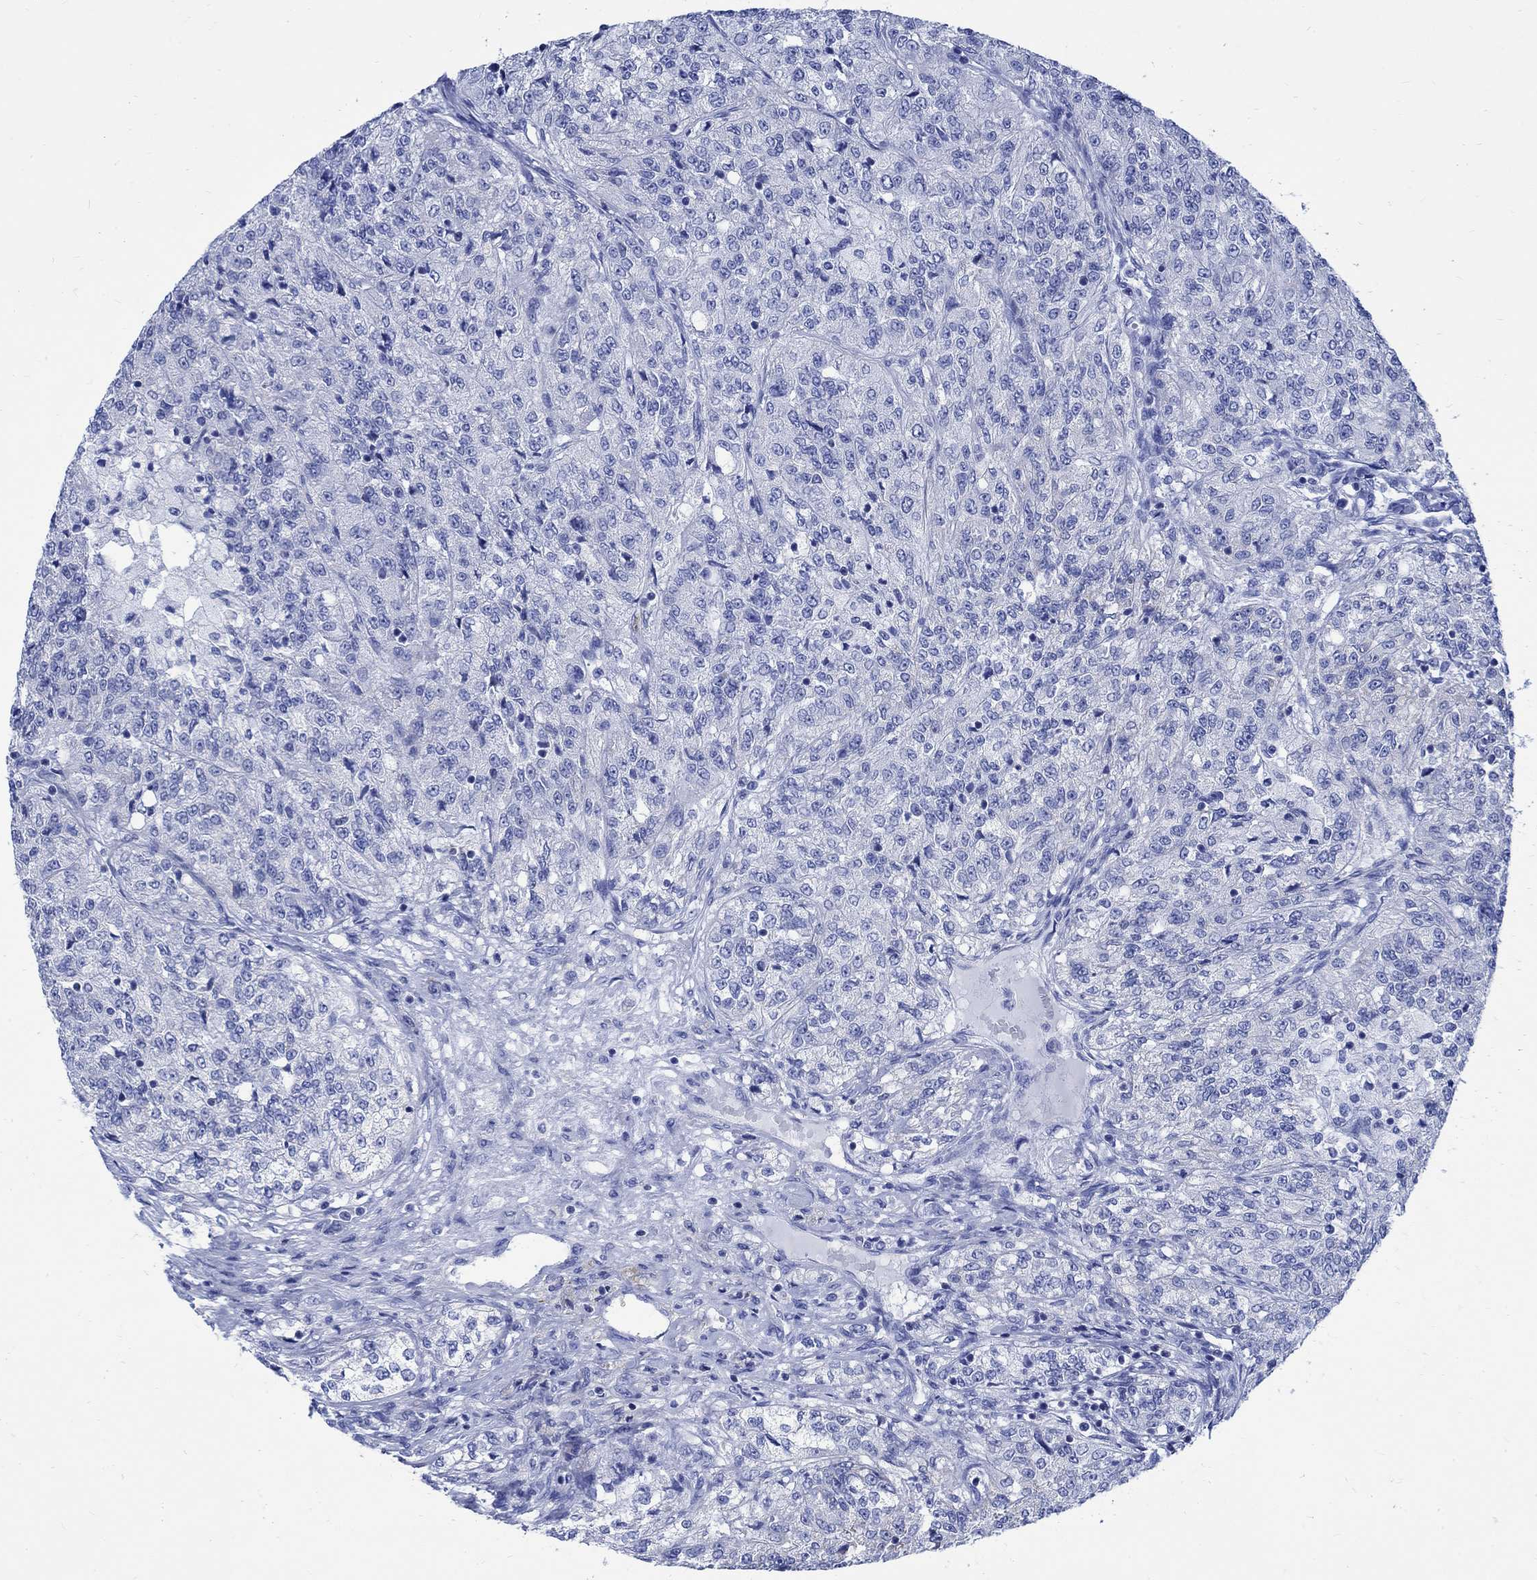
{"staining": {"intensity": "negative", "quantity": "none", "location": "none"}, "tissue": "renal cancer", "cell_type": "Tumor cells", "image_type": "cancer", "snomed": [{"axis": "morphology", "description": "Adenocarcinoma, NOS"}, {"axis": "topography", "description": "Kidney"}], "caption": "Micrograph shows no significant protein expression in tumor cells of renal cancer.", "gene": "CPLX2", "patient": {"sex": "female", "age": 63}}